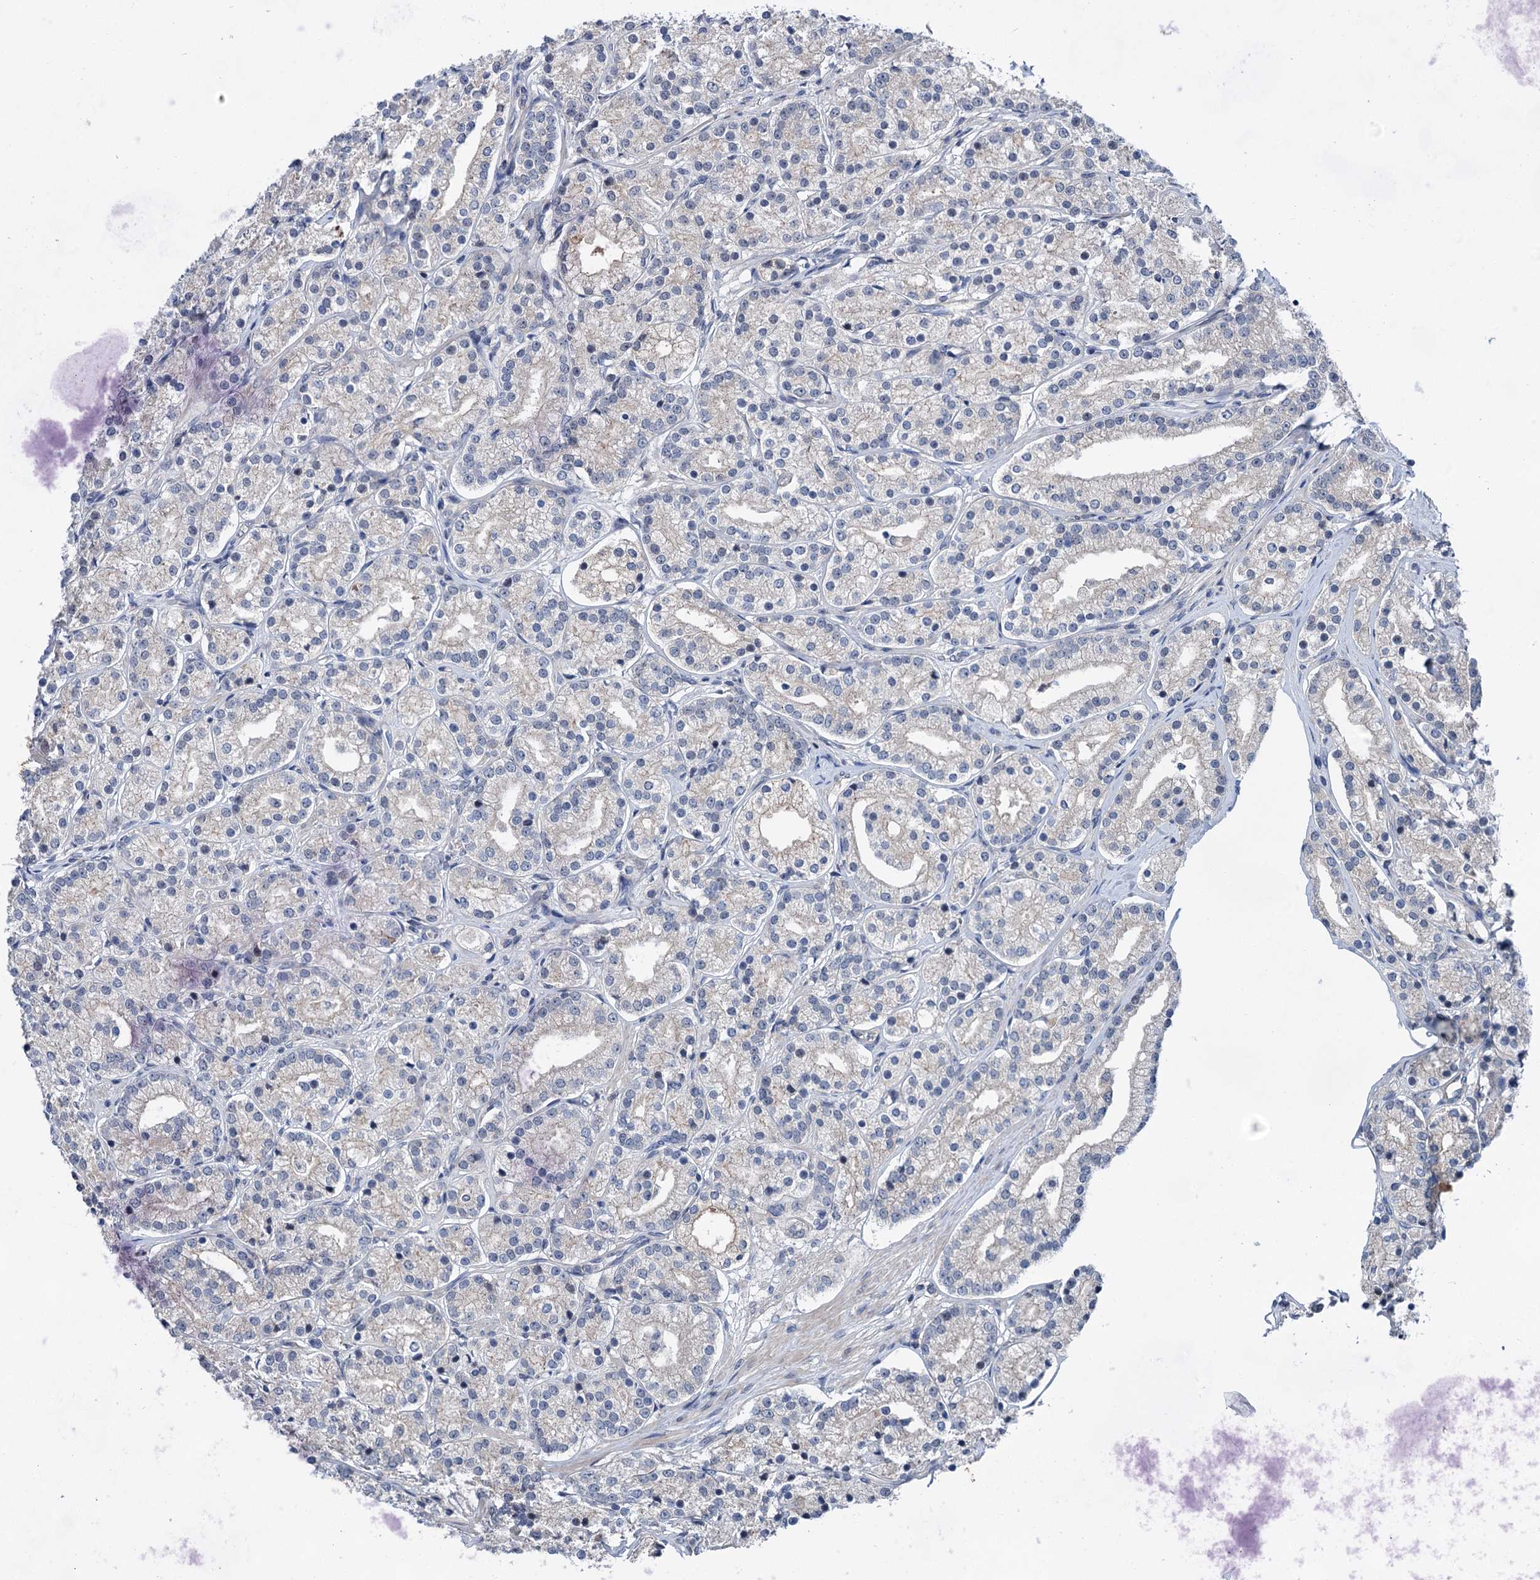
{"staining": {"intensity": "negative", "quantity": "none", "location": "none"}, "tissue": "prostate cancer", "cell_type": "Tumor cells", "image_type": "cancer", "snomed": [{"axis": "morphology", "description": "Adenocarcinoma, High grade"}, {"axis": "topography", "description": "Prostate"}], "caption": "DAB immunohistochemical staining of human high-grade adenocarcinoma (prostate) shows no significant expression in tumor cells.", "gene": "MORN3", "patient": {"sex": "male", "age": 69}}